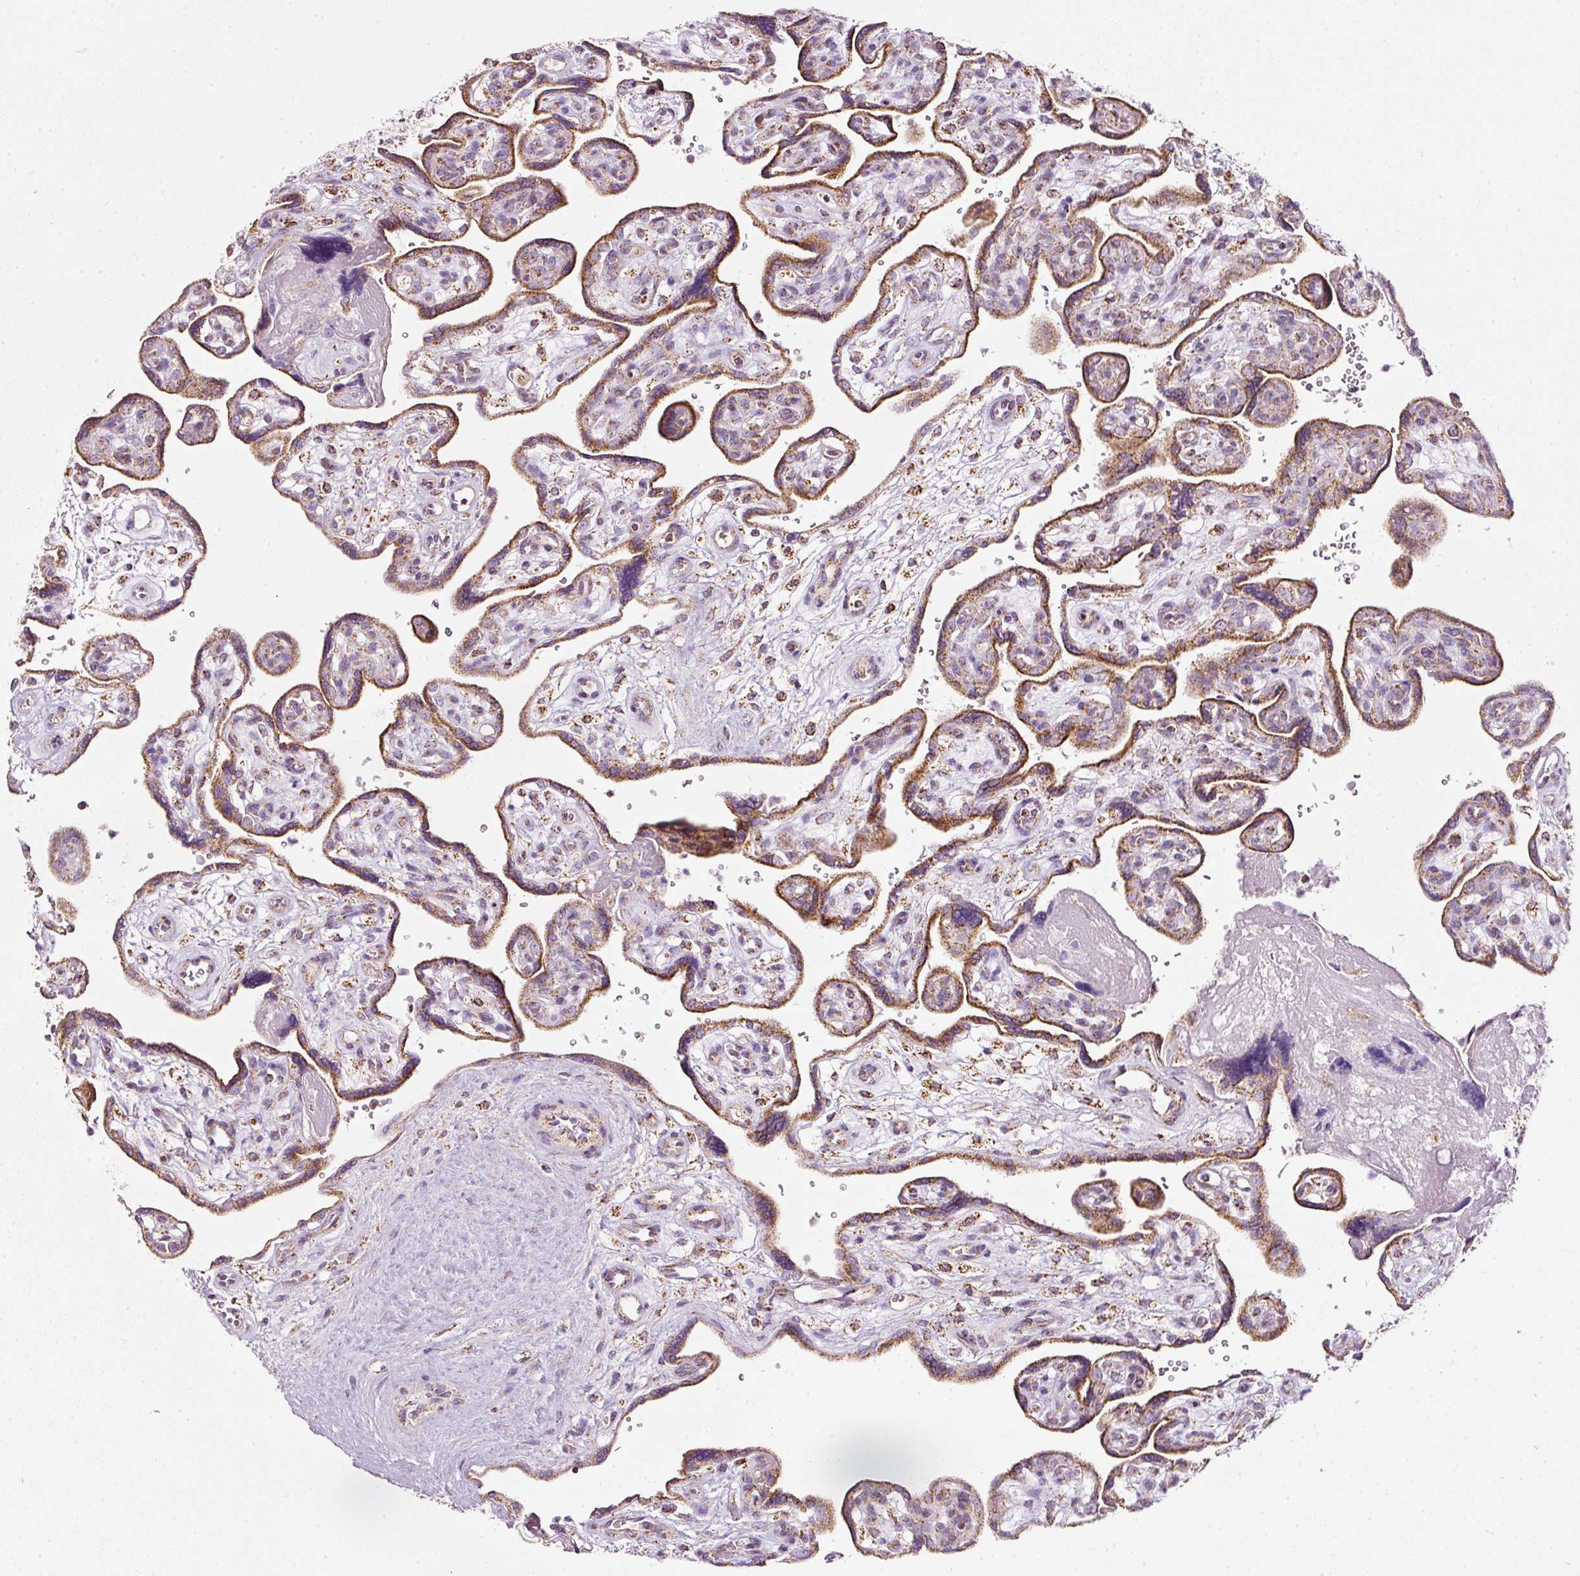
{"staining": {"intensity": "moderate", "quantity": ">75%", "location": "cytoplasmic/membranous"}, "tissue": "placenta", "cell_type": "Decidual cells", "image_type": "normal", "snomed": [{"axis": "morphology", "description": "Normal tissue, NOS"}, {"axis": "topography", "description": "Placenta"}], "caption": "An image showing moderate cytoplasmic/membranous expression in approximately >75% of decidual cells in normal placenta, as visualized by brown immunohistochemical staining.", "gene": "SDHA", "patient": {"sex": "female", "age": 39}}